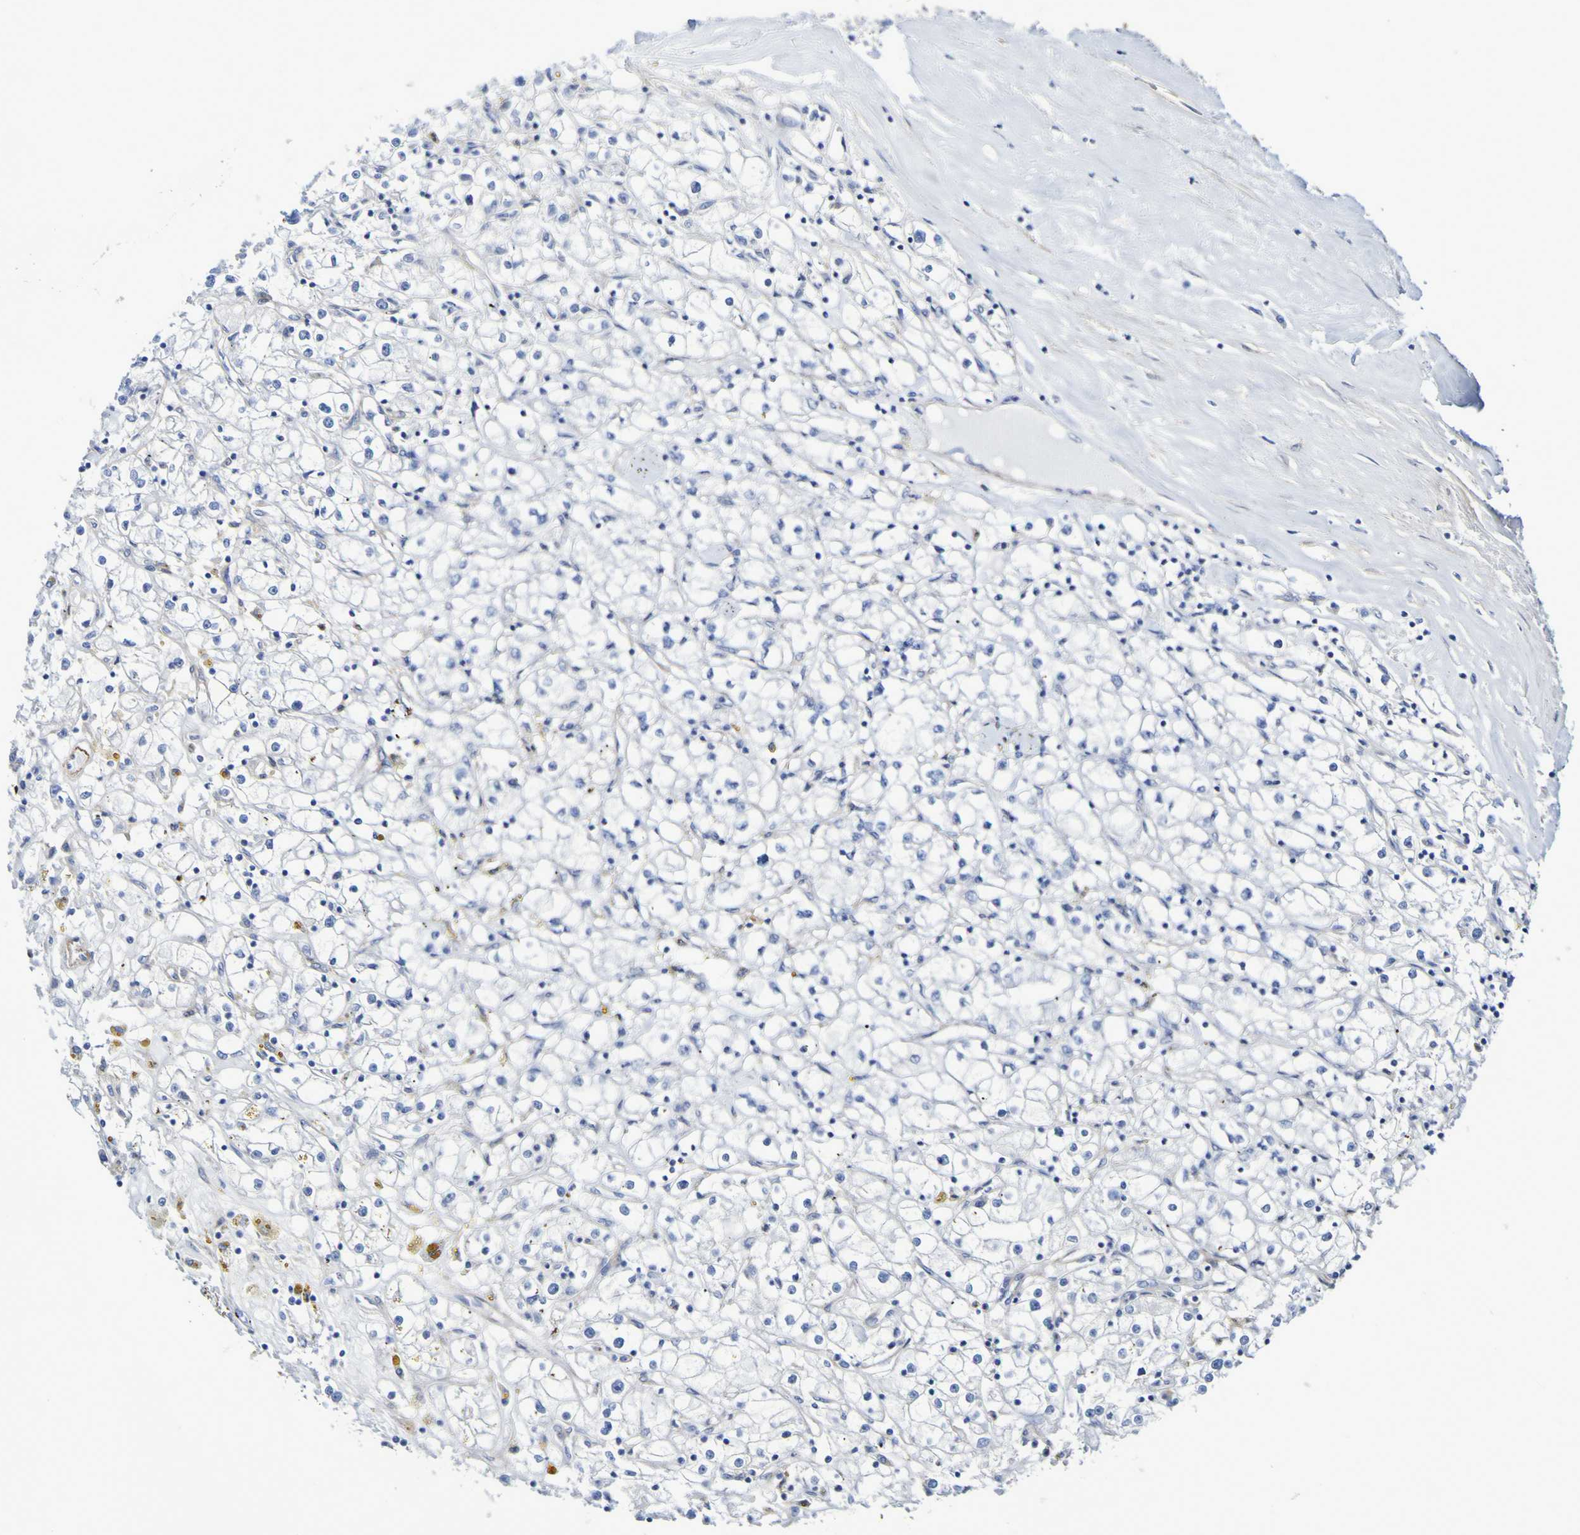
{"staining": {"intensity": "negative", "quantity": "none", "location": "none"}, "tissue": "renal cancer", "cell_type": "Tumor cells", "image_type": "cancer", "snomed": [{"axis": "morphology", "description": "Adenocarcinoma, NOS"}, {"axis": "topography", "description": "Kidney"}], "caption": "DAB immunohistochemical staining of human renal cancer reveals no significant positivity in tumor cells.", "gene": "LPP", "patient": {"sex": "male", "age": 56}}